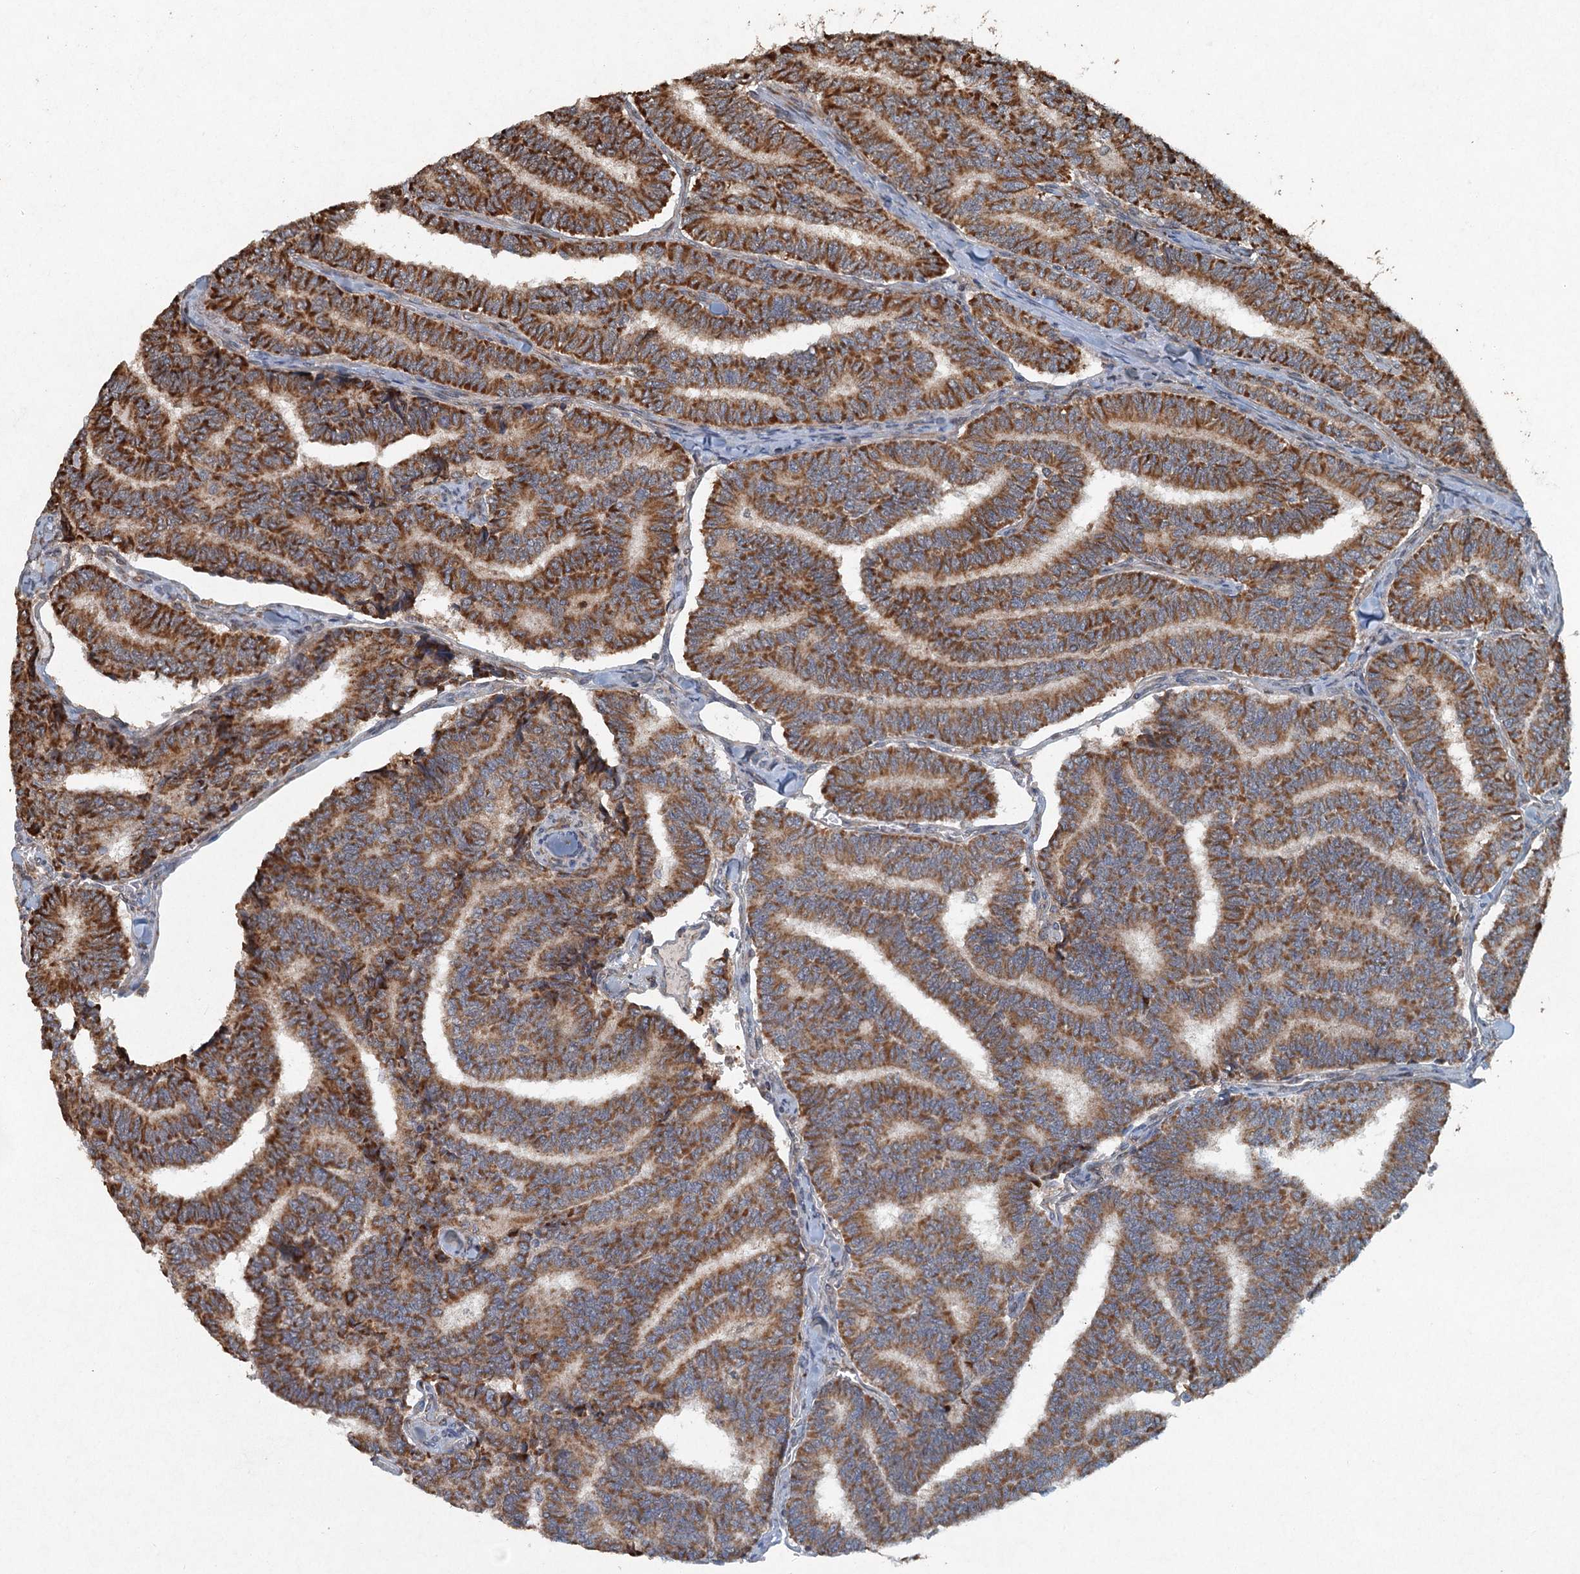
{"staining": {"intensity": "moderate", "quantity": ">75%", "location": "cytoplasmic/membranous"}, "tissue": "thyroid cancer", "cell_type": "Tumor cells", "image_type": "cancer", "snomed": [{"axis": "morphology", "description": "Papillary adenocarcinoma, NOS"}, {"axis": "topography", "description": "Thyroid gland"}], "caption": "The image displays a brown stain indicating the presence of a protein in the cytoplasmic/membranous of tumor cells in thyroid cancer (papillary adenocarcinoma). (DAB (3,3'-diaminobenzidine) IHC, brown staining for protein, blue staining for nuclei).", "gene": "SRPX2", "patient": {"sex": "female", "age": 35}}